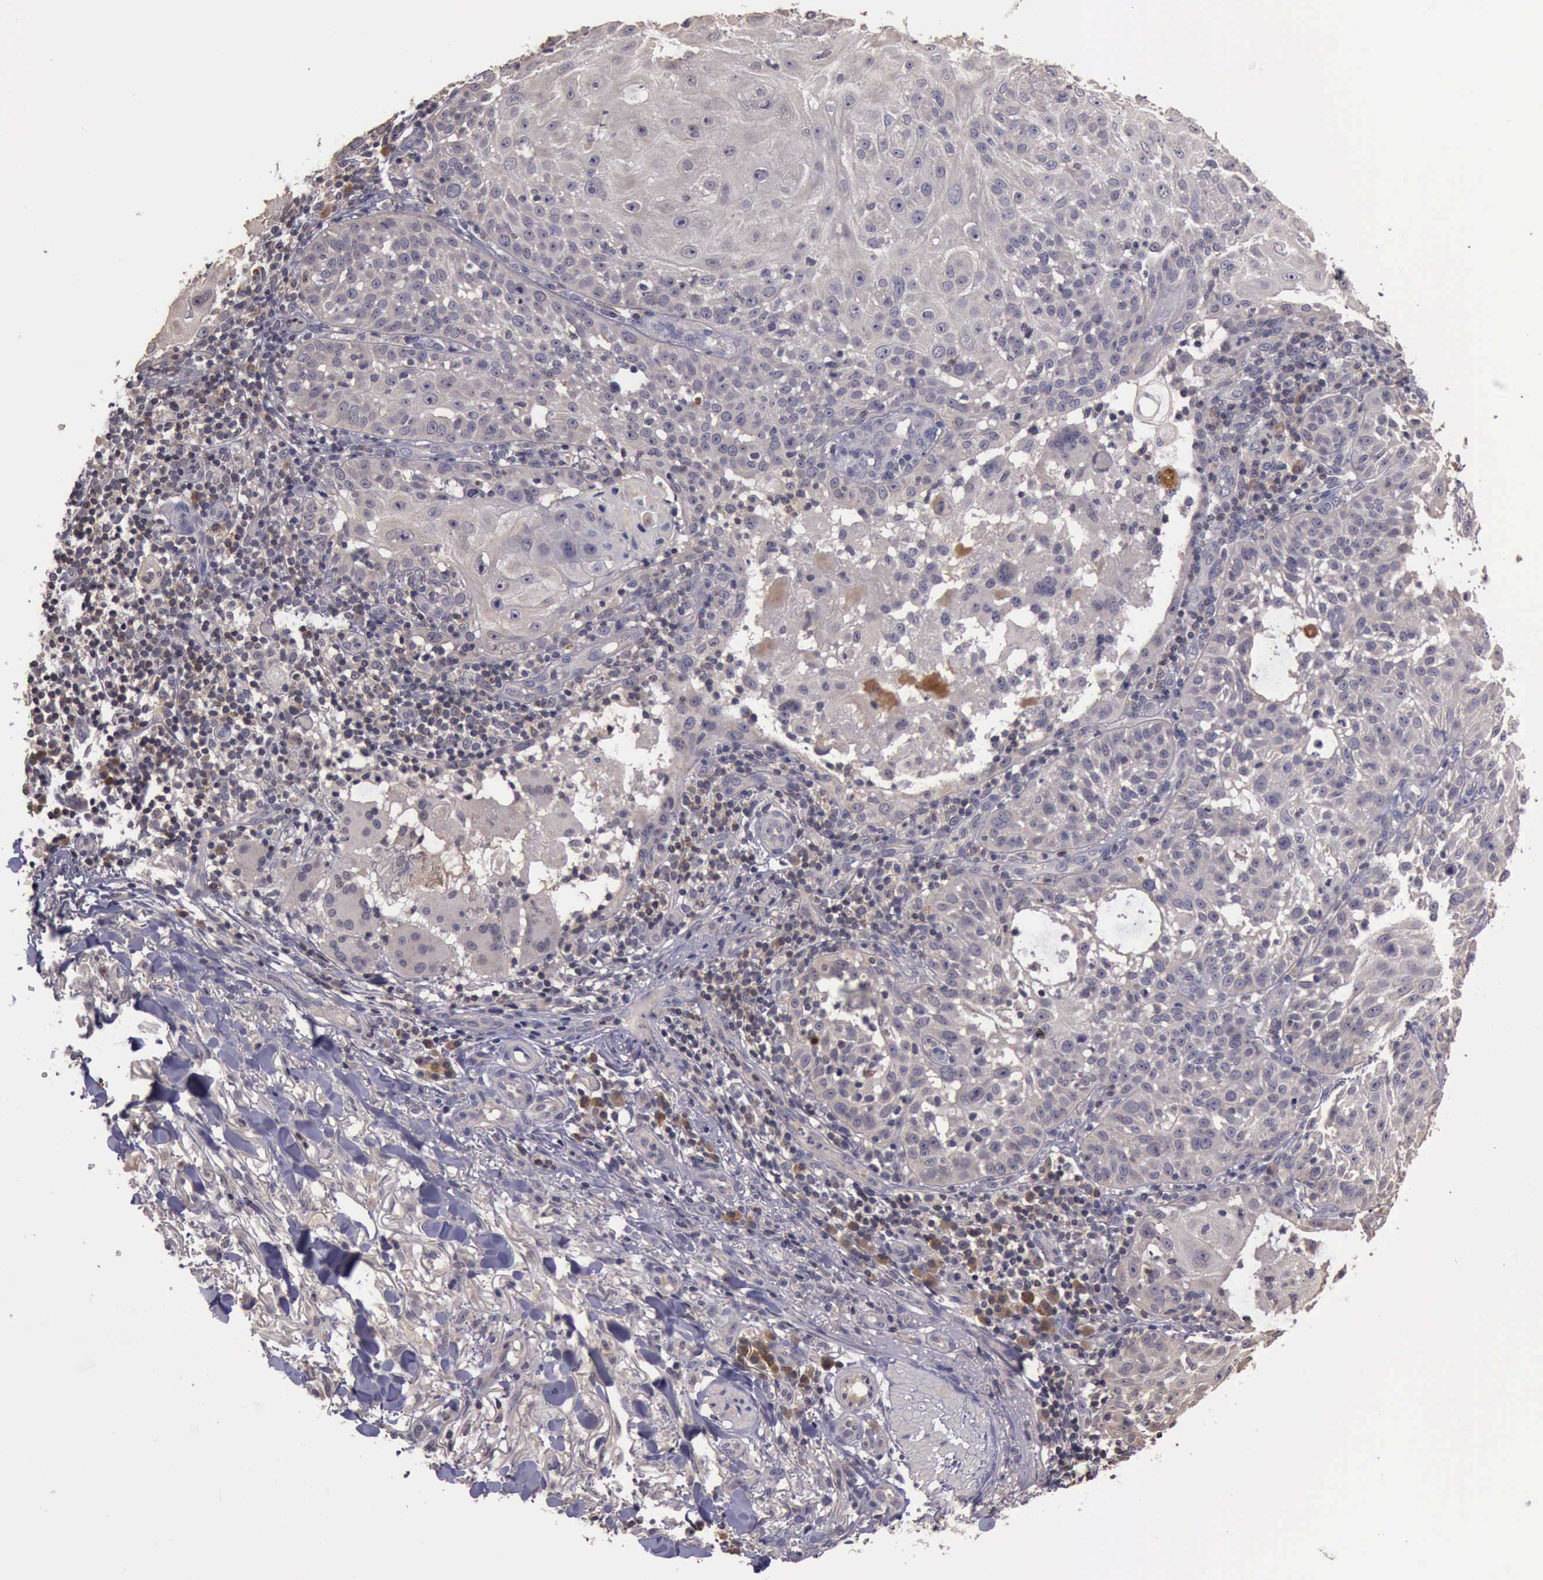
{"staining": {"intensity": "negative", "quantity": "none", "location": "none"}, "tissue": "skin cancer", "cell_type": "Tumor cells", "image_type": "cancer", "snomed": [{"axis": "morphology", "description": "Squamous cell carcinoma, NOS"}, {"axis": "topography", "description": "Skin"}], "caption": "Immunohistochemistry image of neoplastic tissue: human squamous cell carcinoma (skin) stained with DAB (3,3'-diaminobenzidine) reveals no significant protein expression in tumor cells.", "gene": "RAB39B", "patient": {"sex": "female", "age": 89}}